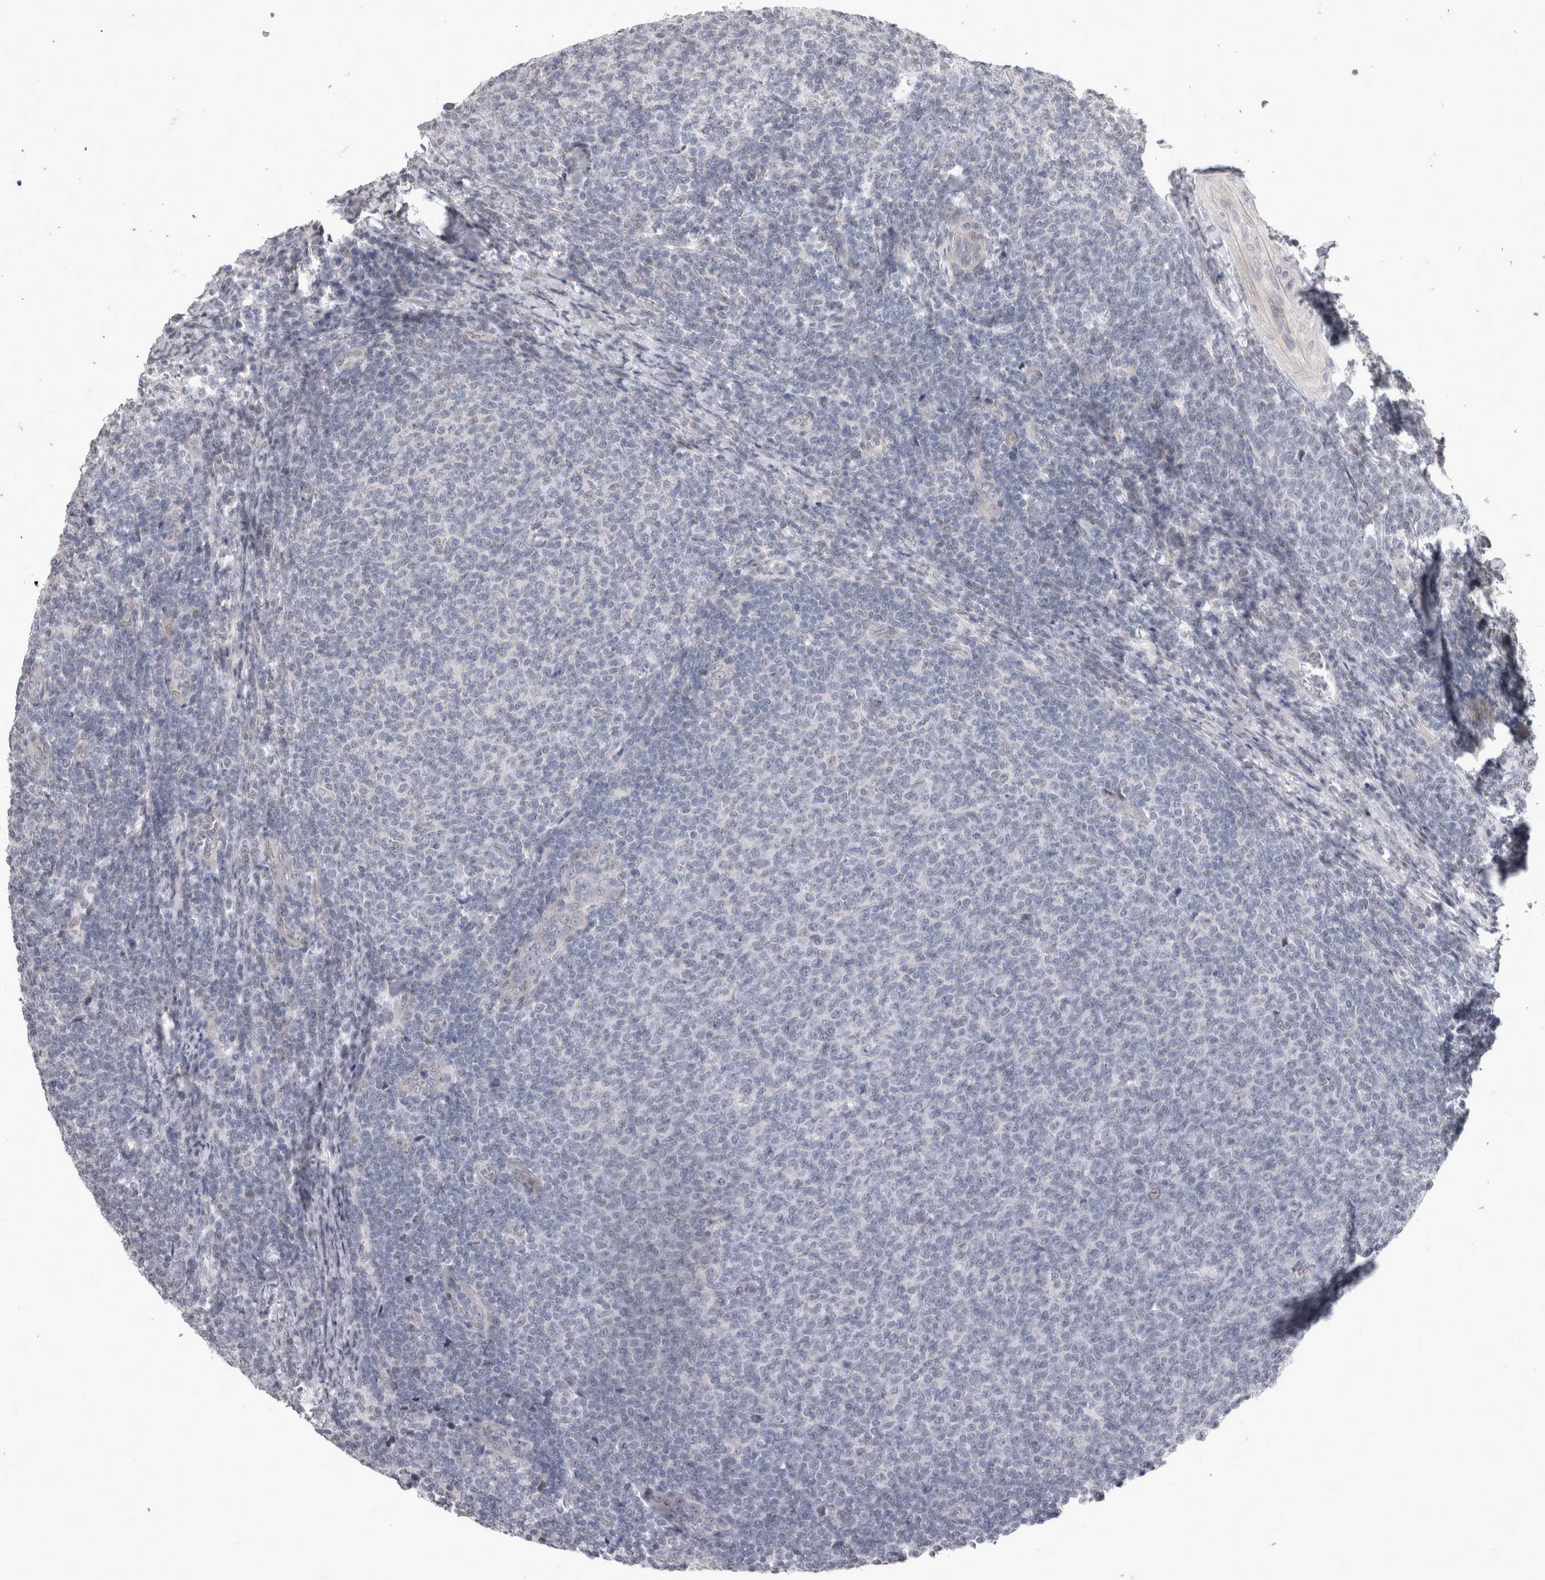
{"staining": {"intensity": "negative", "quantity": "none", "location": "none"}, "tissue": "lymphoma", "cell_type": "Tumor cells", "image_type": "cancer", "snomed": [{"axis": "morphology", "description": "Malignant lymphoma, non-Hodgkin's type, Low grade"}, {"axis": "topography", "description": "Lymph node"}], "caption": "Tumor cells are negative for brown protein staining in lymphoma.", "gene": "IFI44", "patient": {"sex": "male", "age": 66}}